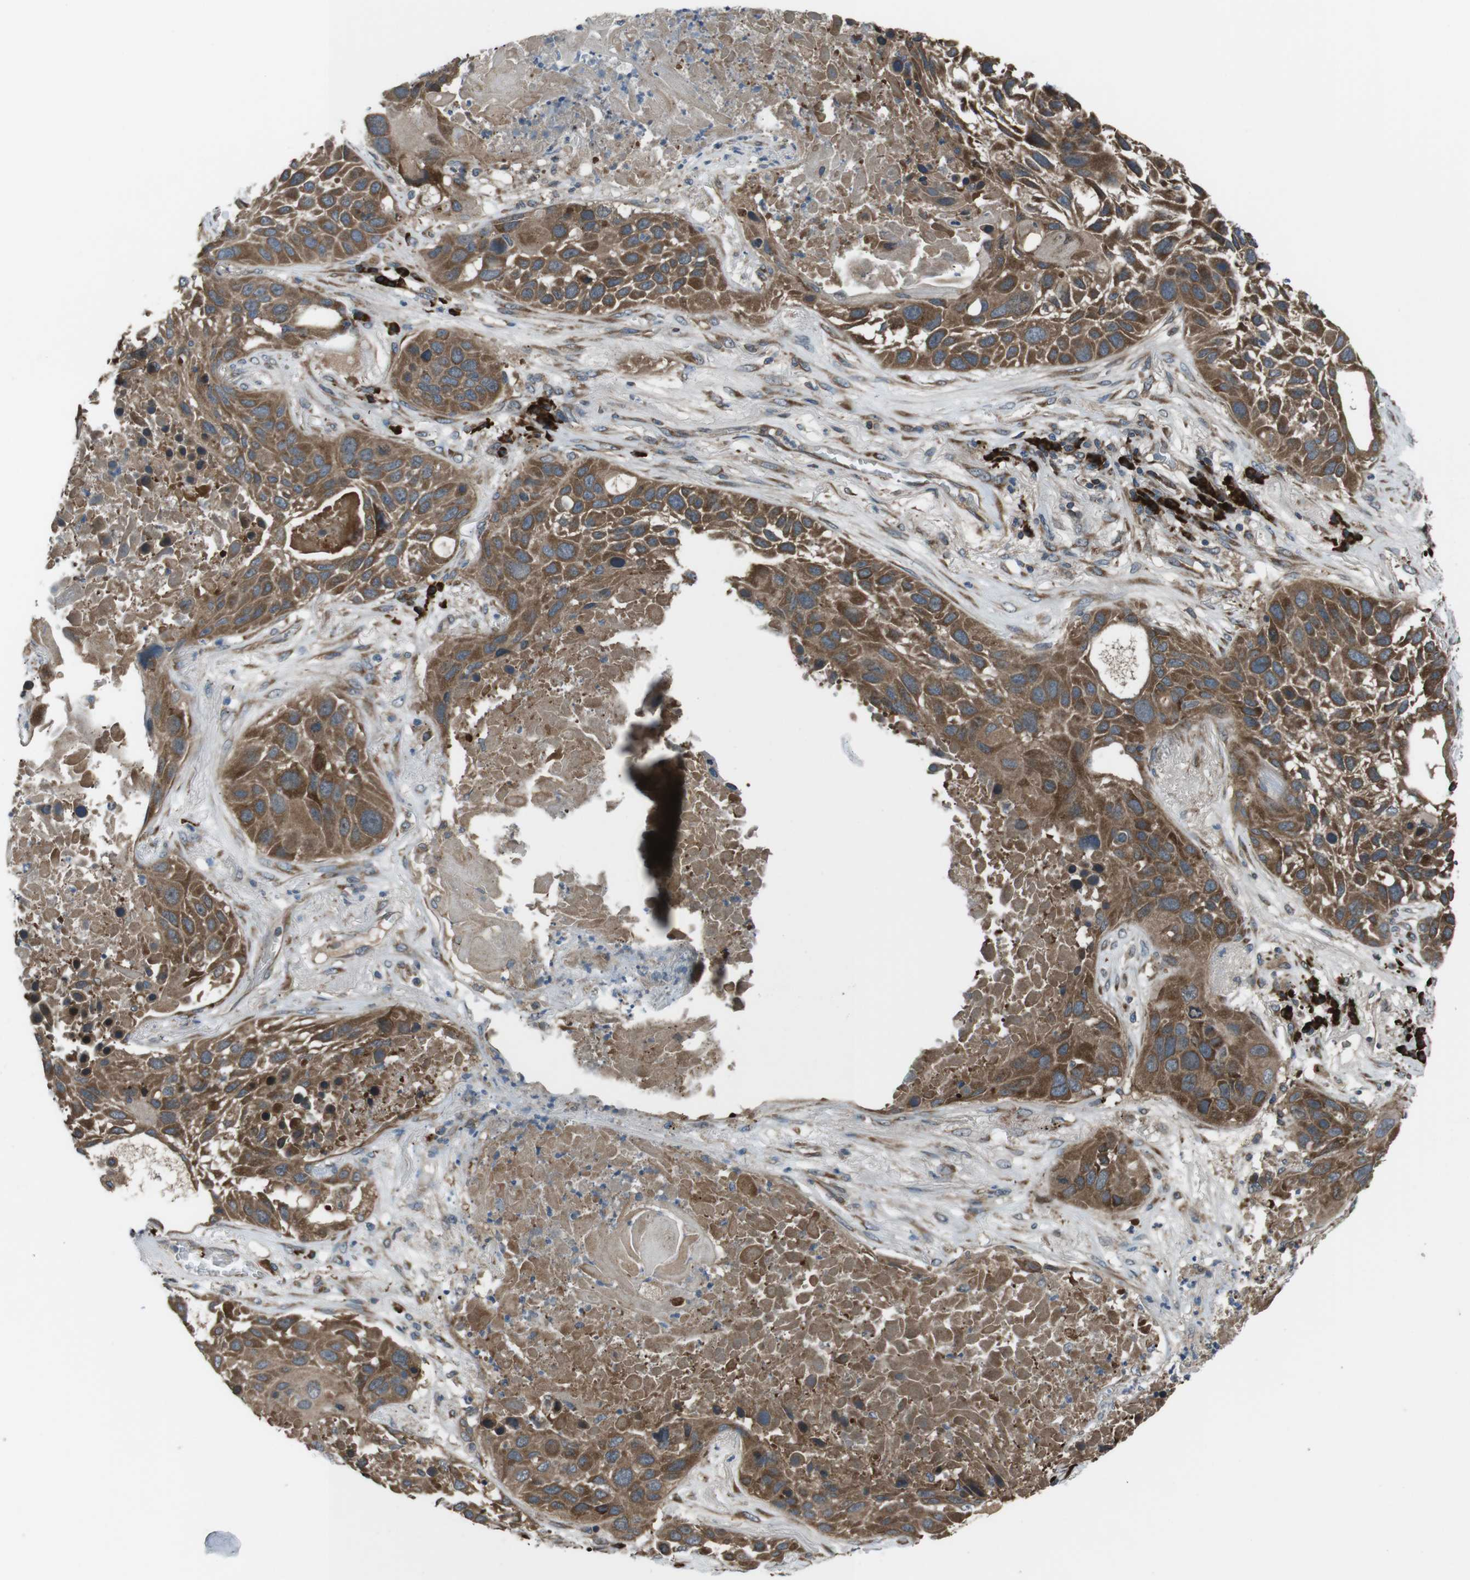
{"staining": {"intensity": "moderate", "quantity": ">75%", "location": "cytoplasmic/membranous"}, "tissue": "lung cancer", "cell_type": "Tumor cells", "image_type": "cancer", "snomed": [{"axis": "morphology", "description": "Squamous cell carcinoma, NOS"}, {"axis": "topography", "description": "Lung"}], "caption": "This is an image of immunohistochemistry (IHC) staining of lung cancer, which shows moderate staining in the cytoplasmic/membranous of tumor cells.", "gene": "SSR3", "patient": {"sex": "male", "age": 57}}